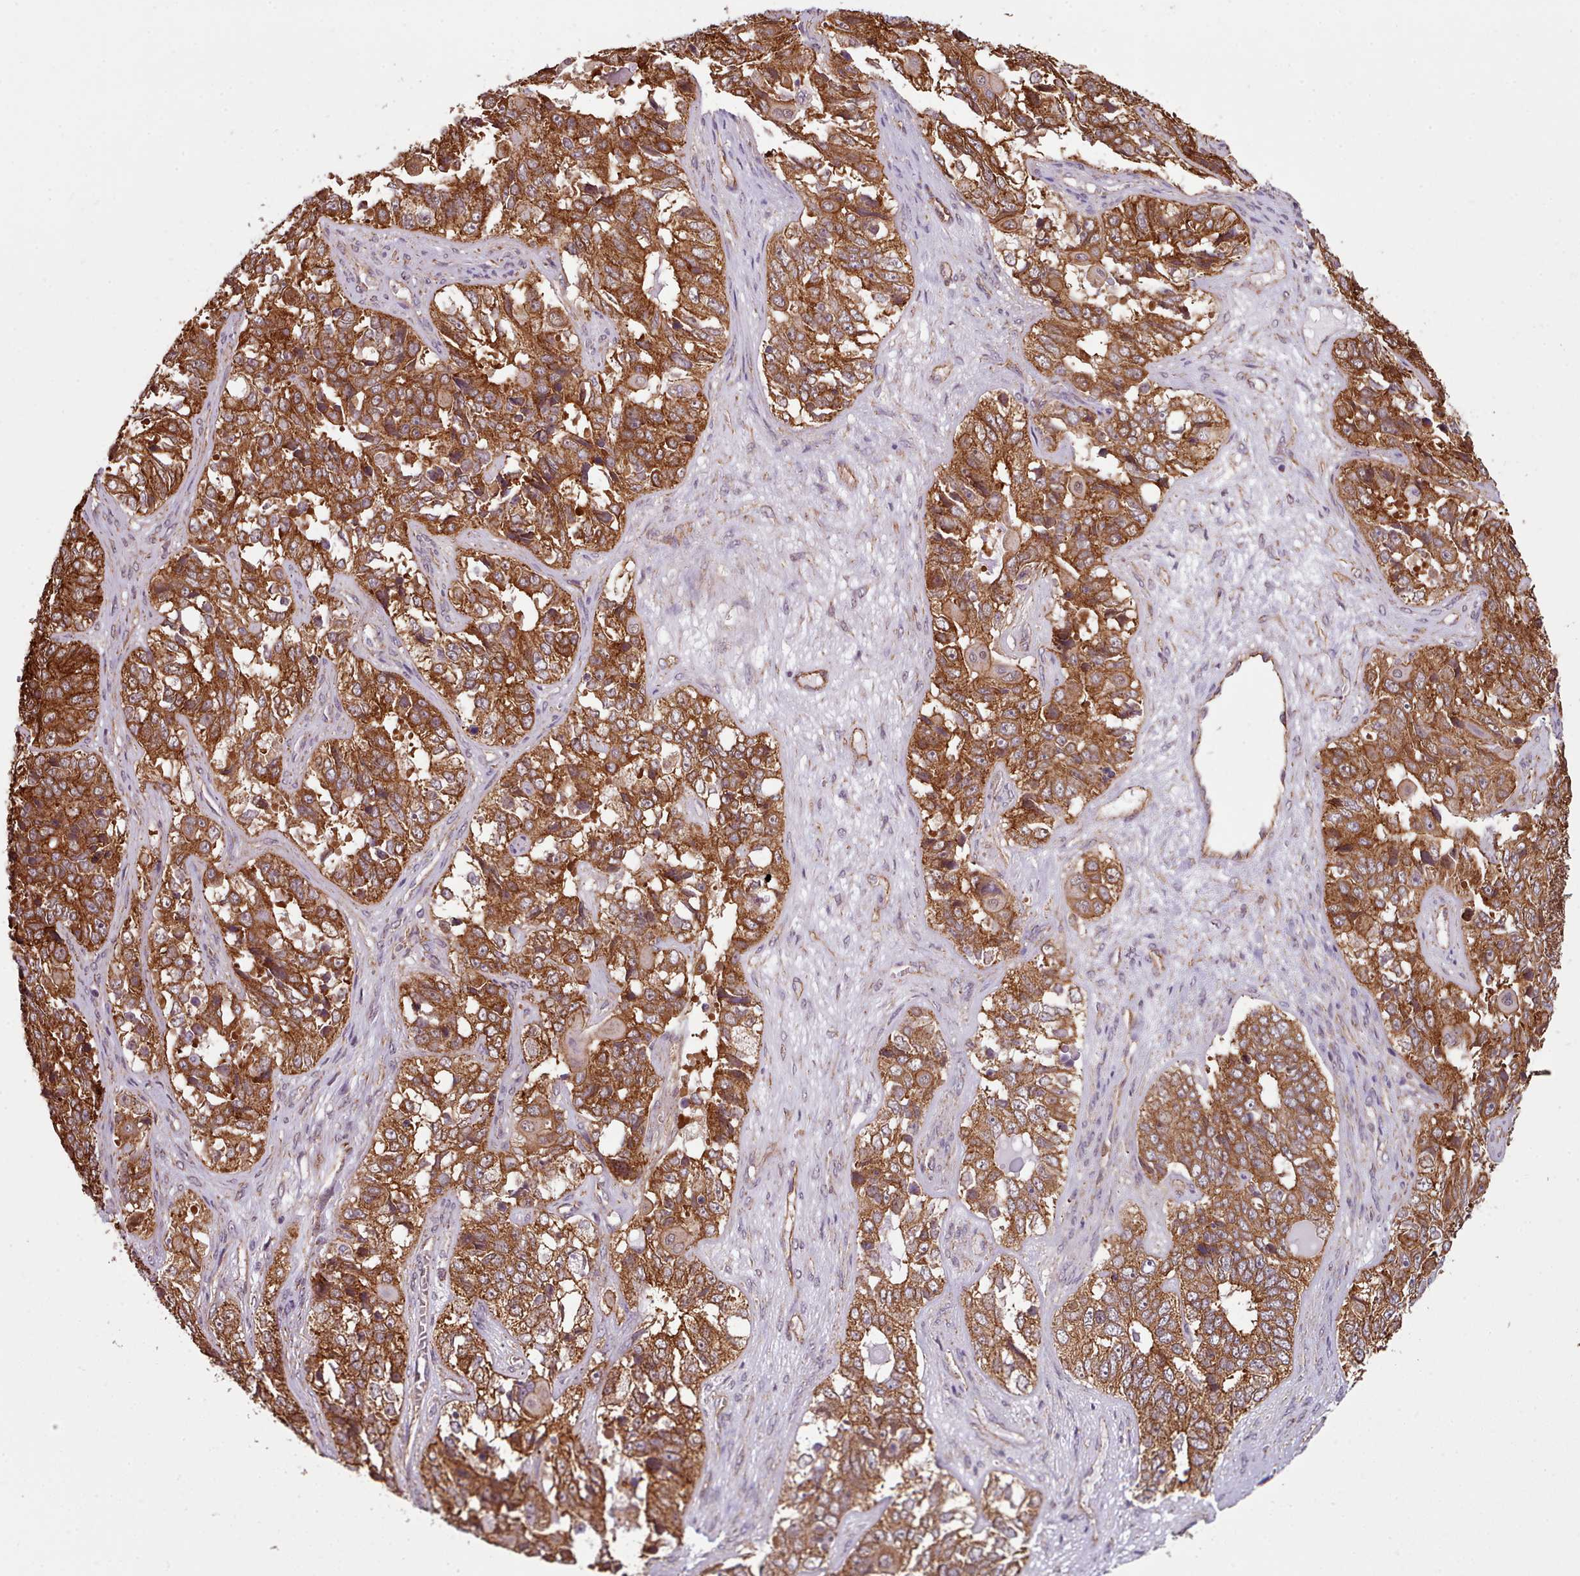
{"staining": {"intensity": "strong", "quantity": ">75%", "location": "cytoplasmic/membranous"}, "tissue": "ovarian cancer", "cell_type": "Tumor cells", "image_type": "cancer", "snomed": [{"axis": "morphology", "description": "Carcinoma, endometroid"}, {"axis": "topography", "description": "Ovary"}], "caption": "Strong cytoplasmic/membranous positivity is present in approximately >75% of tumor cells in ovarian endometroid carcinoma. The staining is performed using DAB brown chromogen to label protein expression. The nuclei are counter-stained blue using hematoxylin.", "gene": "MRPL46", "patient": {"sex": "female", "age": 51}}